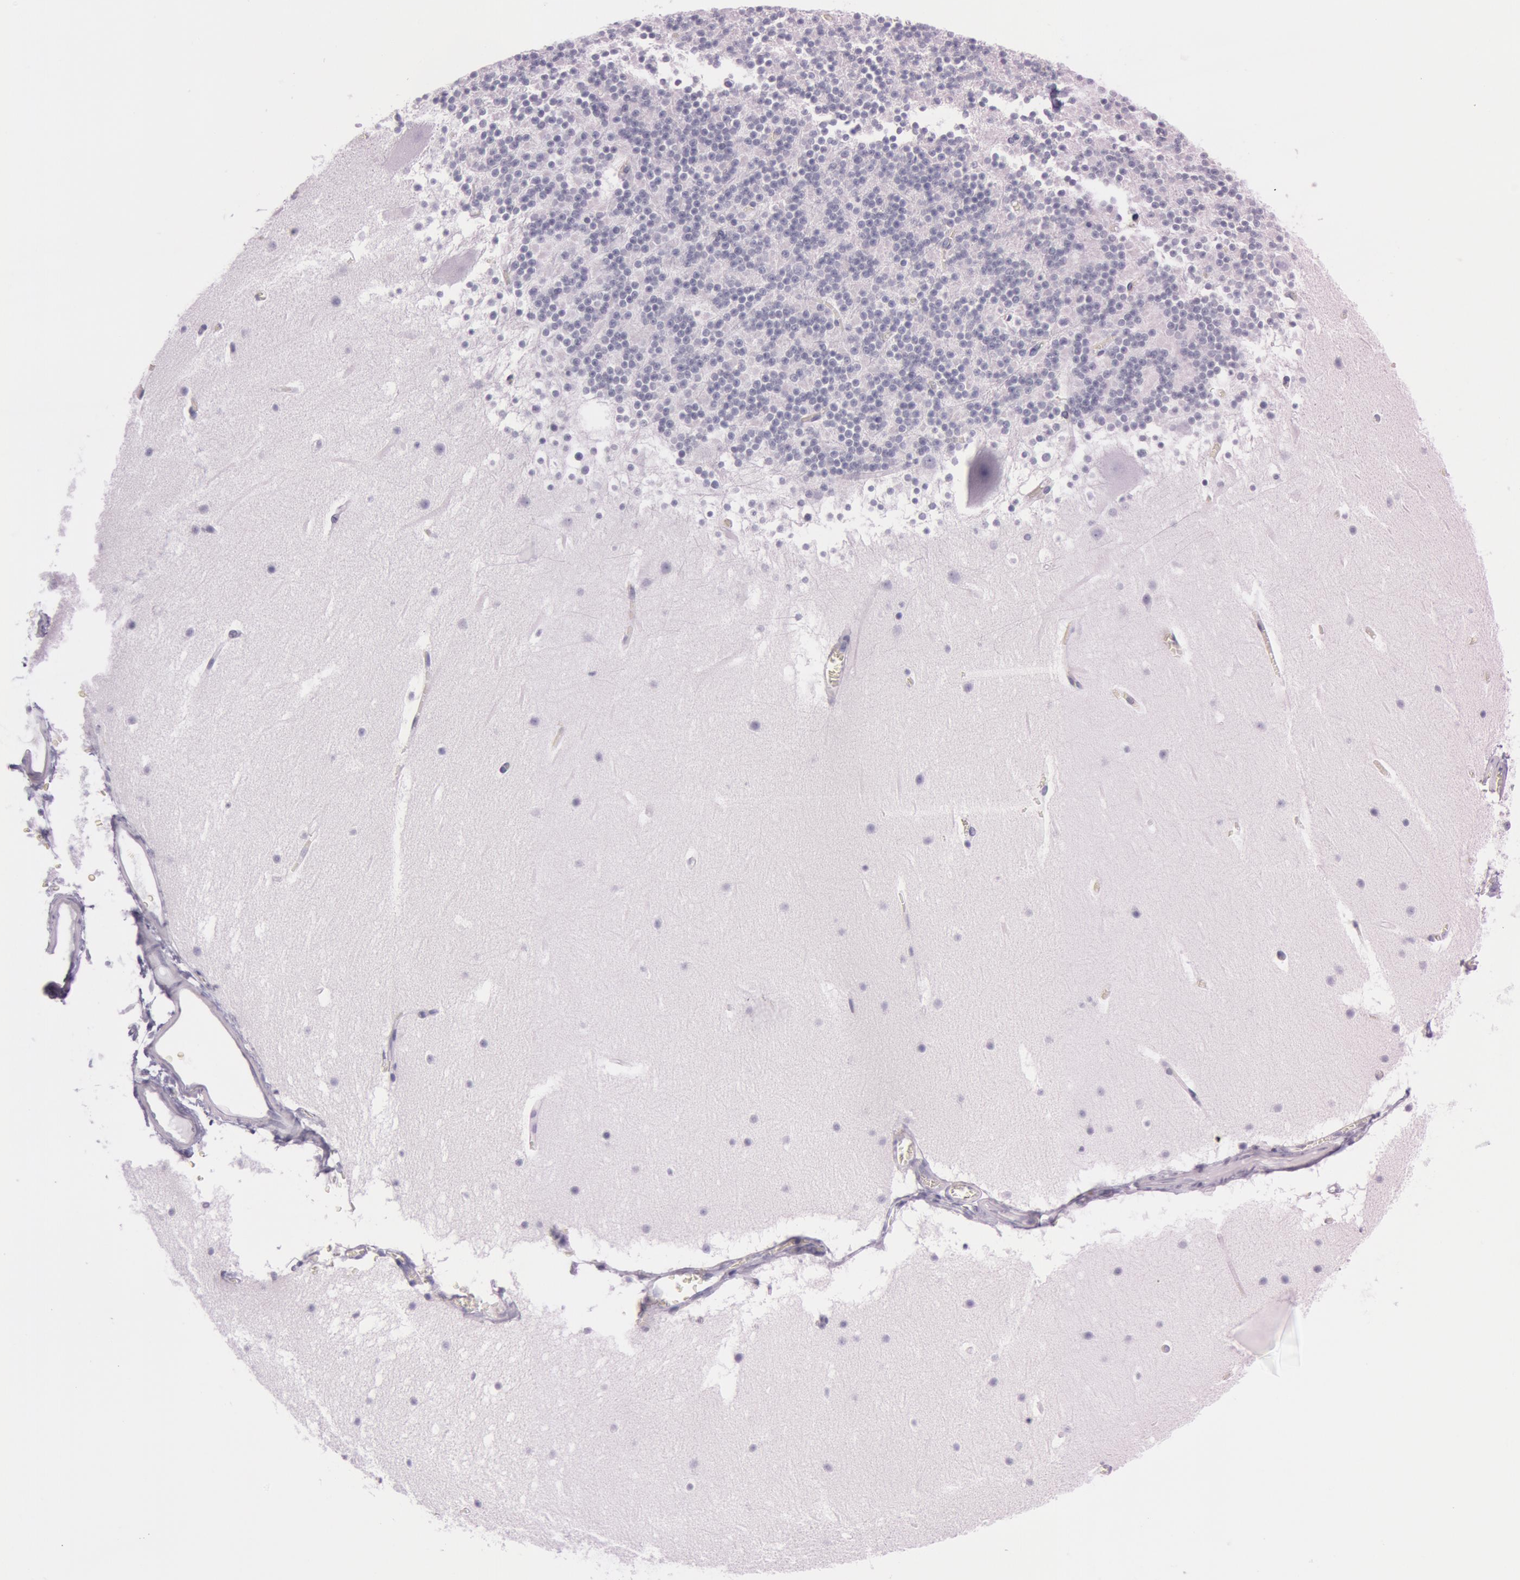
{"staining": {"intensity": "negative", "quantity": "none", "location": "none"}, "tissue": "cerebellum", "cell_type": "Cells in granular layer", "image_type": "normal", "snomed": [{"axis": "morphology", "description": "Normal tissue, NOS"}, {"axis": "topography", "description": "Cerebellum"}], "caption": "The micrograph reveals no staining of cells in granular layer in unremarkable cerebellum.", "gene": "S100A7", "patient": {"sex": "male", "age": 45}}